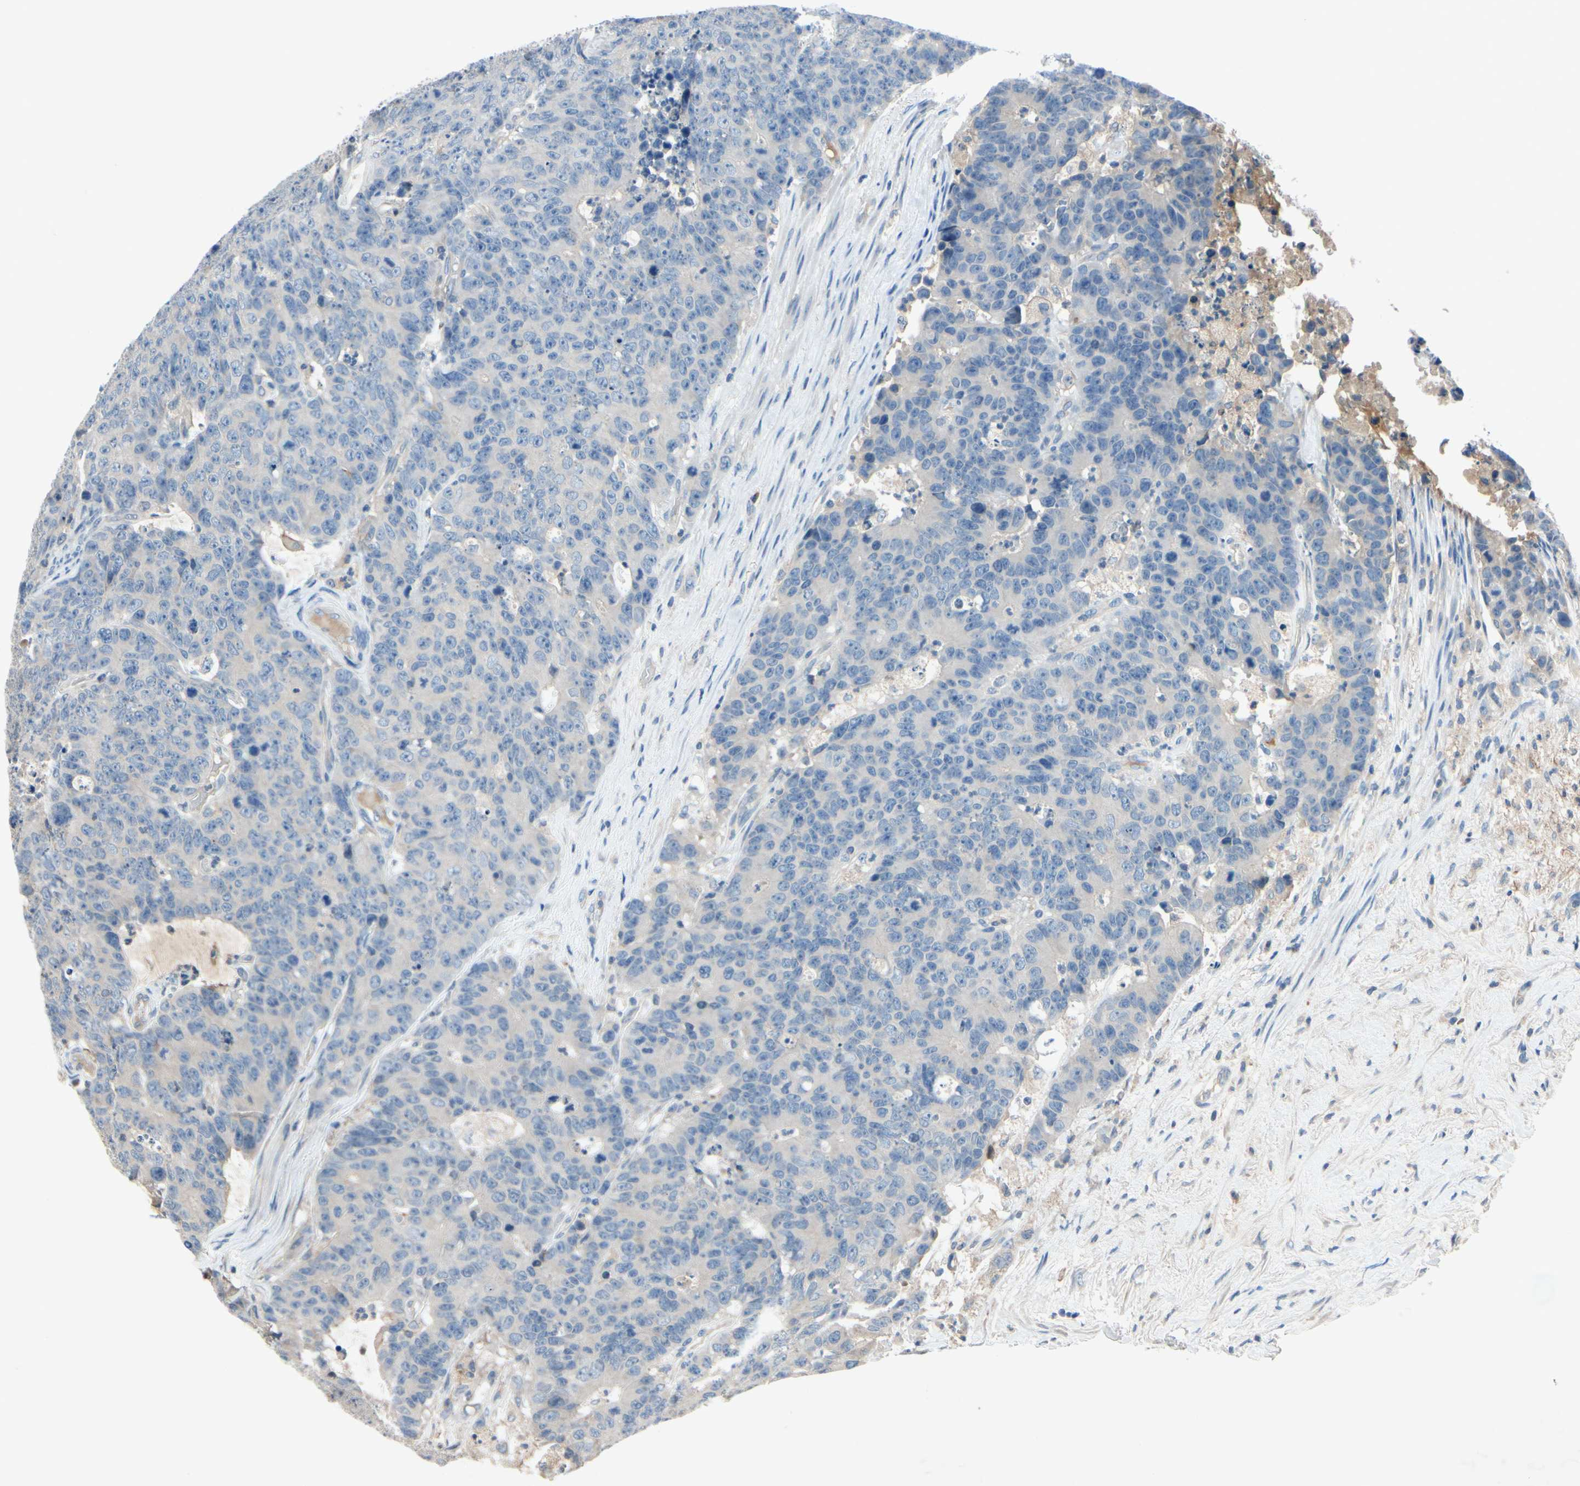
{"staining": {"intensity": "negative", "quantity": "none", "location": "none"}, "tissue": "colorectal cancer", "cell_type": "Tumor cells", "image_type": "cancer", "snomed": [{"axis": "morphology", "description": "Adenocarcinoma, NOS"}, {"axis": "topography", "description": "Colon"}], "caption": "Tumor cells are negative for protein expression in human colorectal cancer.", "gene": "IL1RL1", "patient": {"sex": "female", "age": 86}}